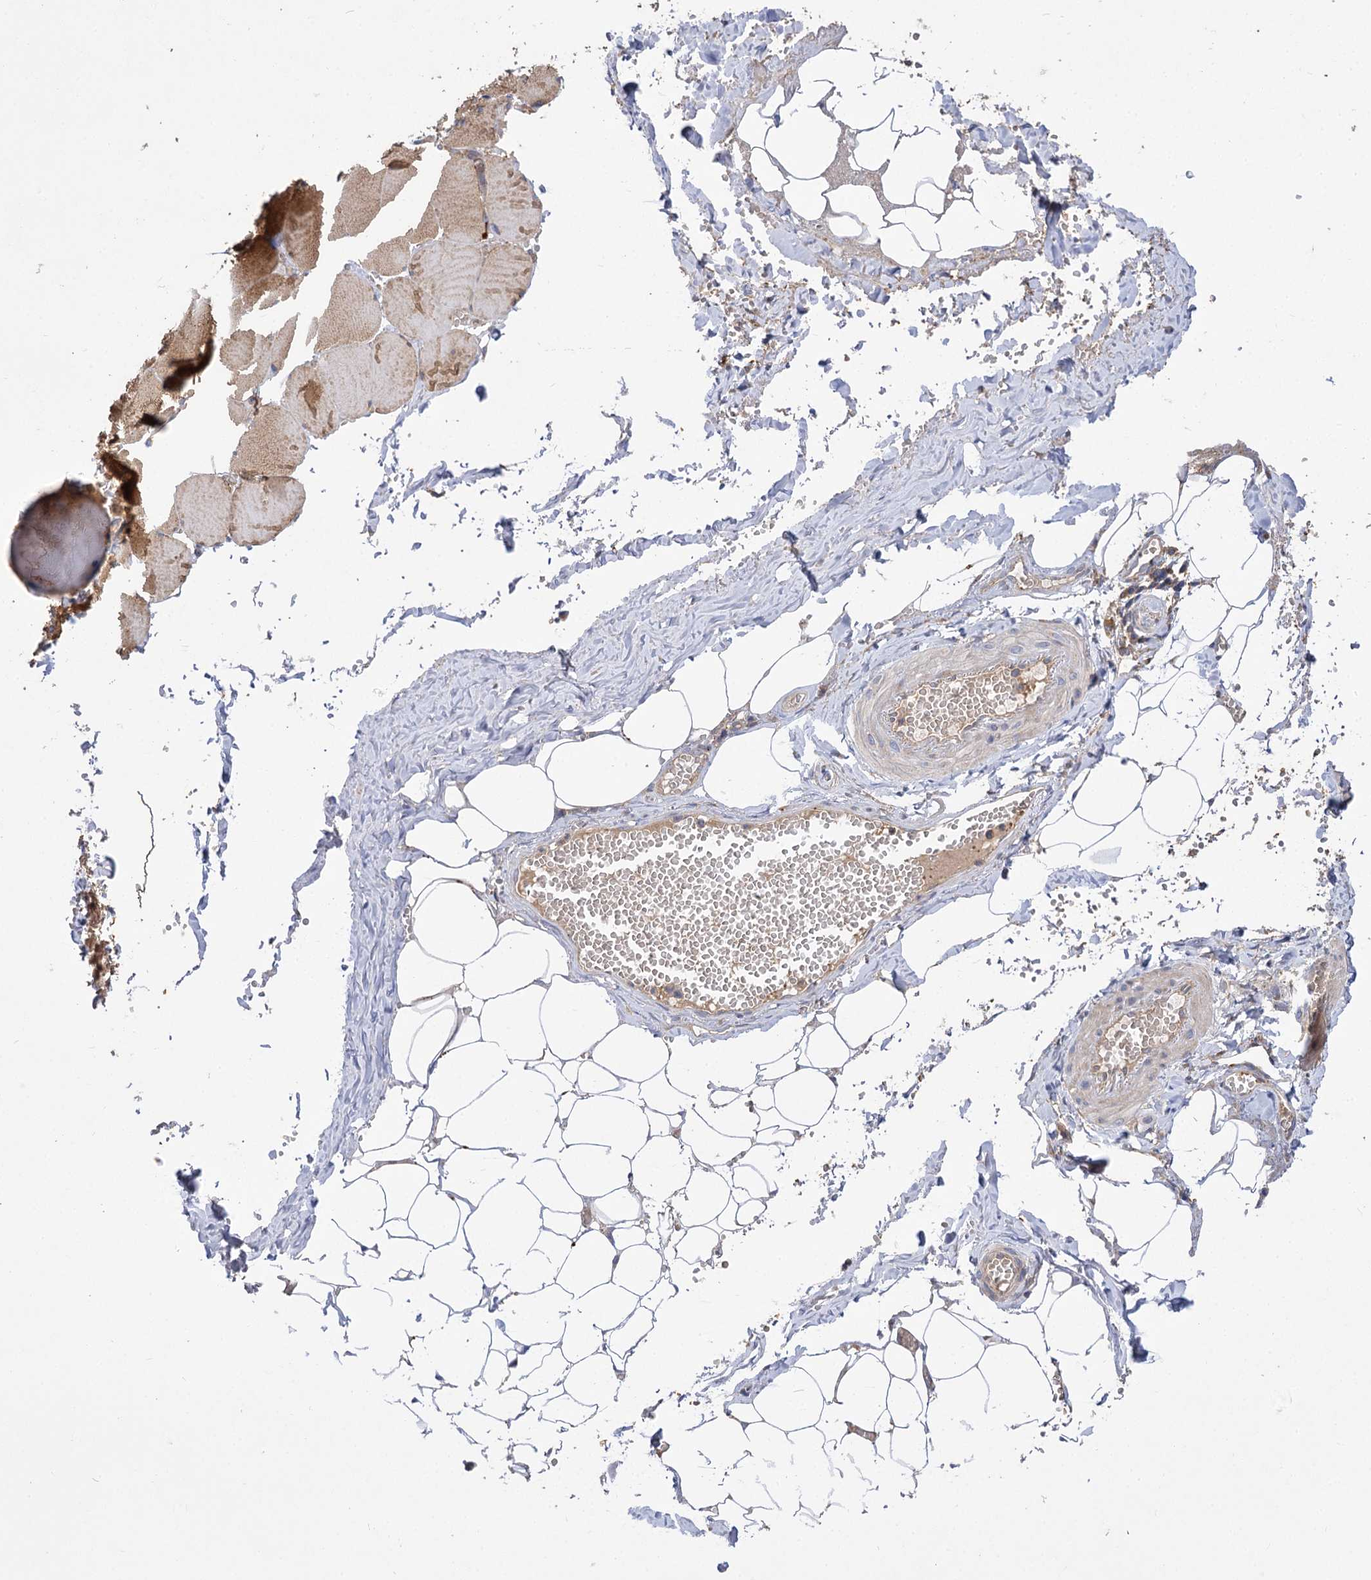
{"staining": {"intensity": "negative", "quantity": "none", "location": "none"}, "tissue": "adipose tissue", "cell_type": "Adipocytes", "image_type": "normal", "snomed": [{"axis": "morphology", "description": "Normal tissue, NOS"}, {"axis": "topography", "description": "Skeletal muscle"}, {"axis": "topography", "description": "Peripheral nerve tissue"}], "caption": "An IHC image of normal adipose tissue is shown. There is no staining in adipocytes of adipose tissue.", "gene": "PATL1", "patient": {"sex": "female", "age": 55}}